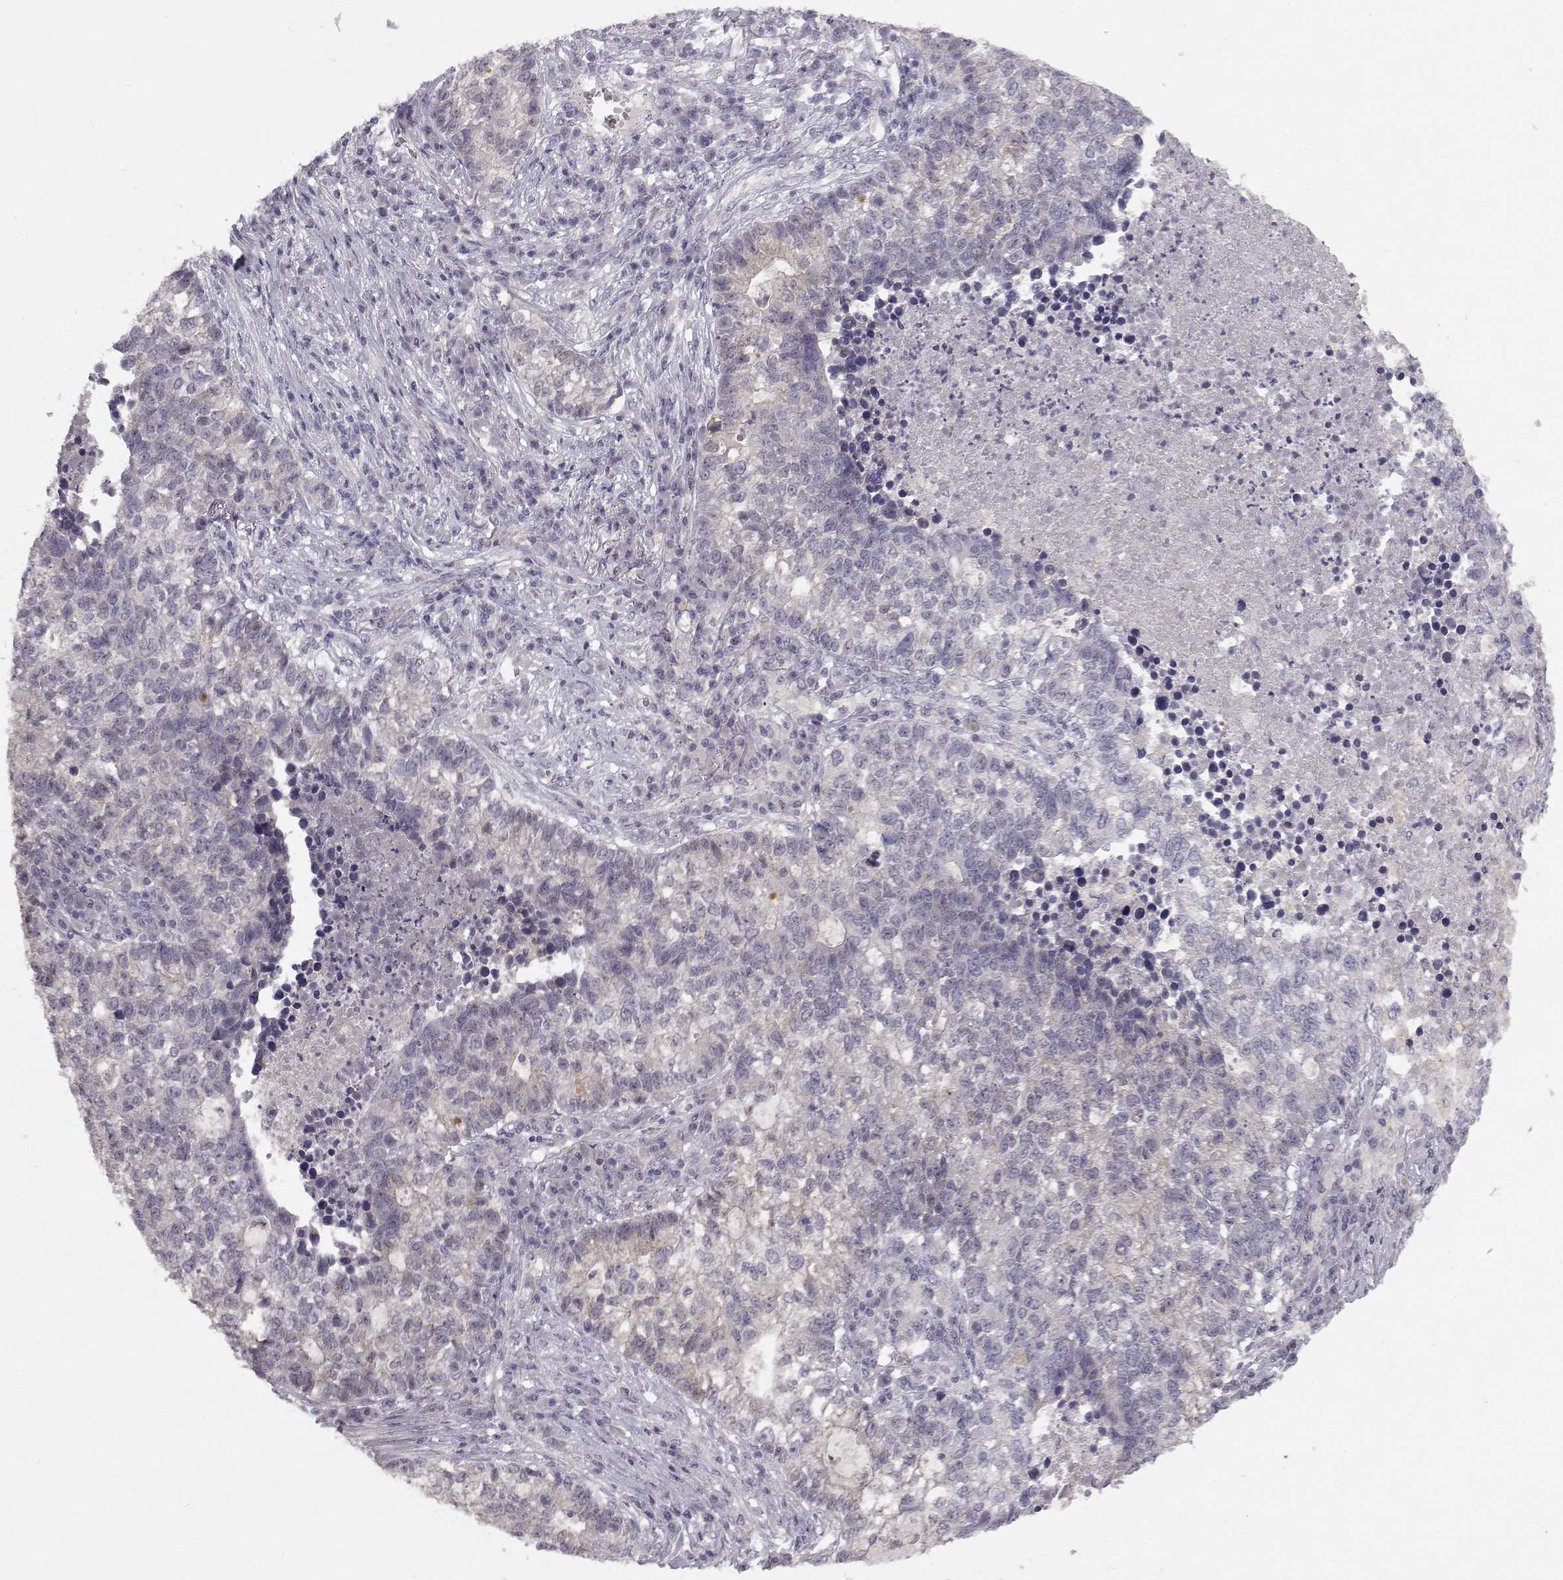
{"staining": {"intensity": "negative", "quantity": "none", "location": "none"}, "tissue": "lung cancer", "cell_type": "Tumor cells", "image_type": "cancer", "snomed": [{"axis": "morphology", "description": "Adenocarcinoma, NOS"}, {"axis": "topography", "description": "Lung"}], "caption": "The histopathology image displays no significant staining in tumor cells of adenocarcinoma (lung).", "gene": "PGM5", "patient": {"sex": "male", "age": 57}}